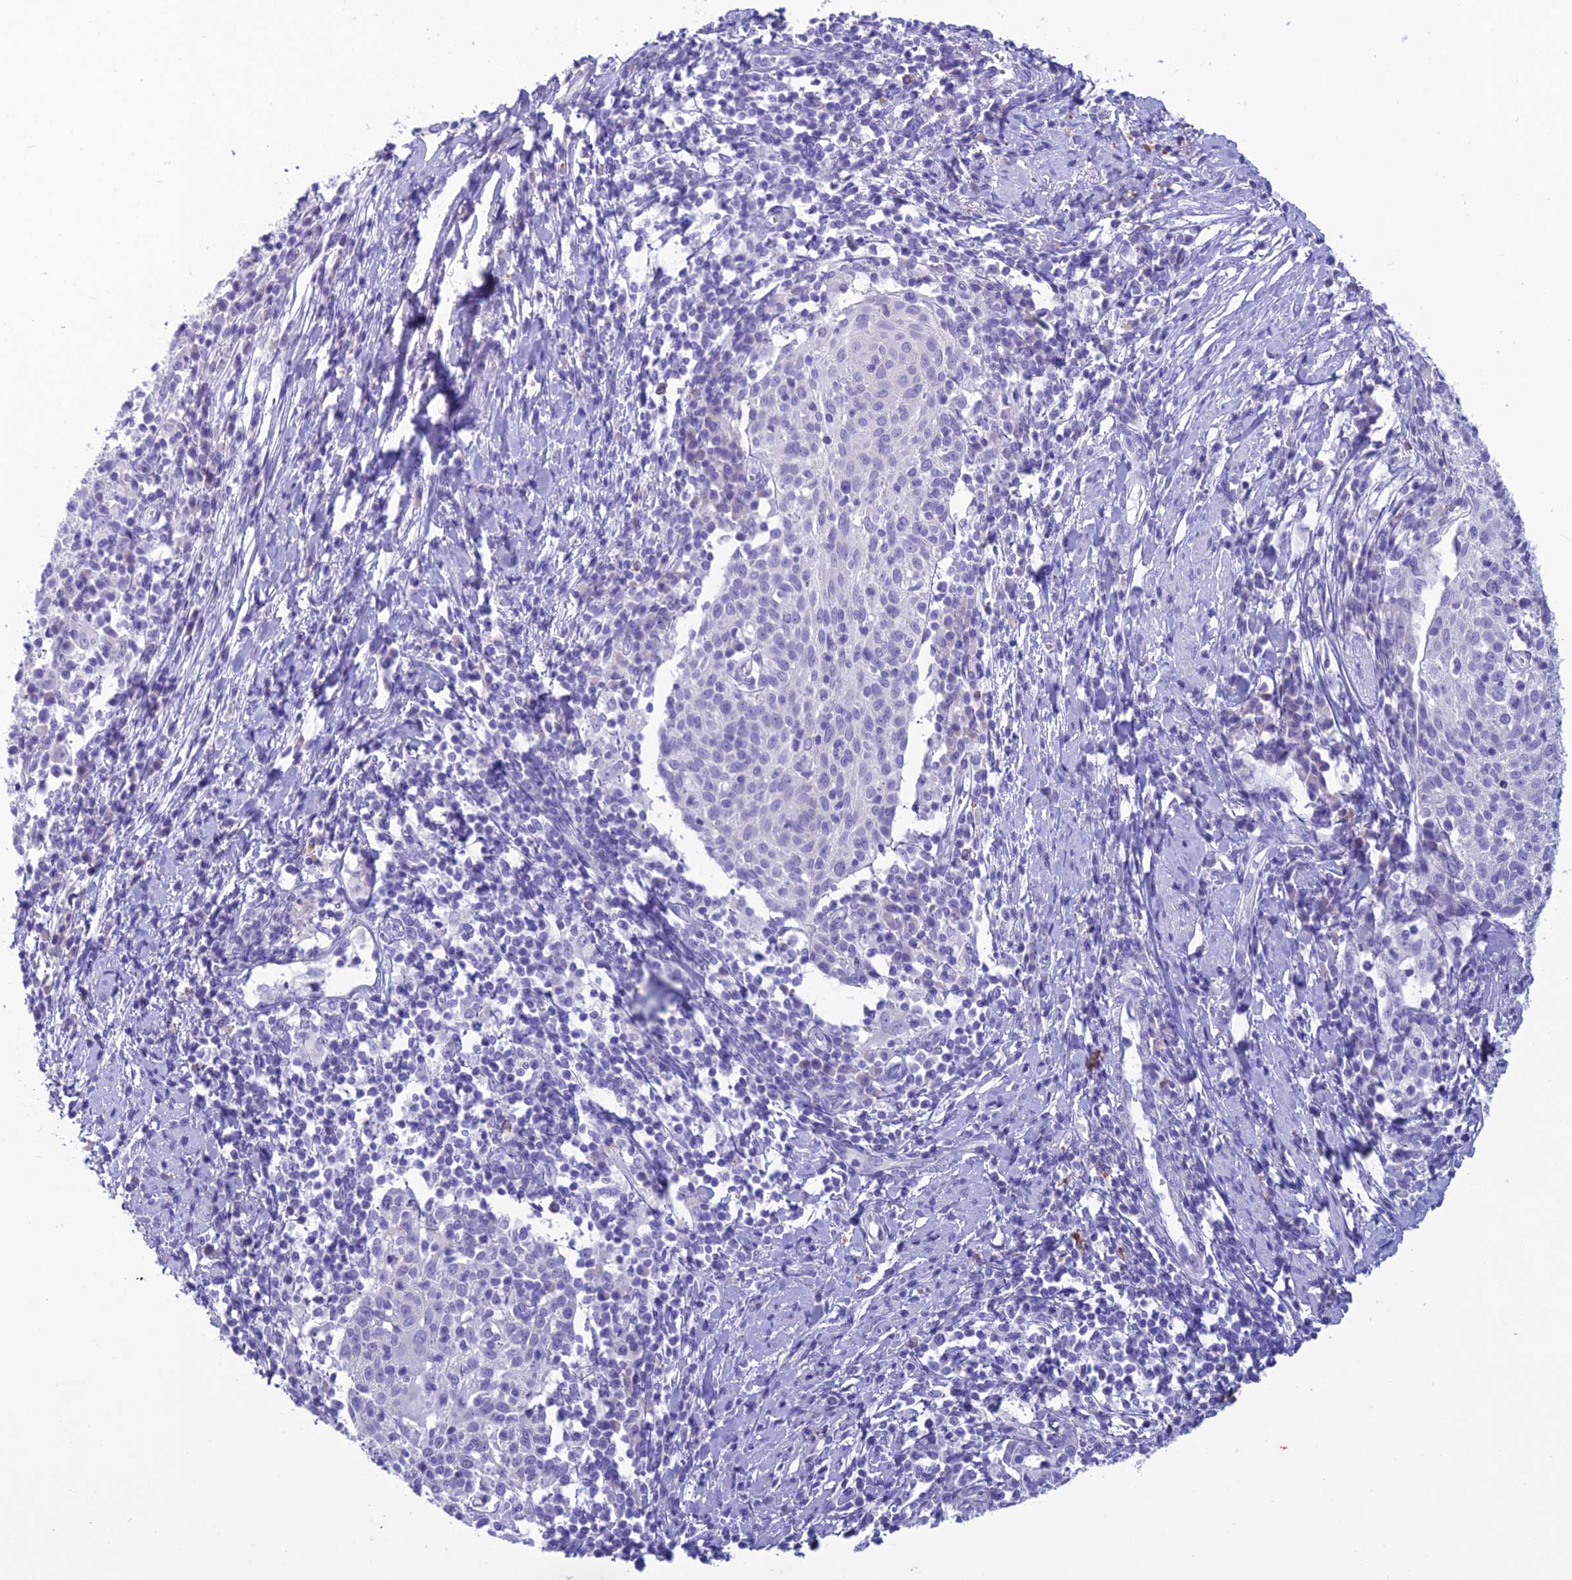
{"staining": {"intensity": "negative", "quantity": "none", "location": "none"}, "tissue": "cervical cancer", "cell_type": "Tumor cells", "image_type": "cancer", "snomed": [{"axis": "morphology", "description": "Squamous cell carcinoma, NOS"}, {"axis": "topography", "description": "Cervix"}], "caption": "The image shows no significant positivity in tumor cells of cervical cancer (squamous cell carcinoma).", "gene": "IFT172", "patient": {"sex": "female", "age": 52}}